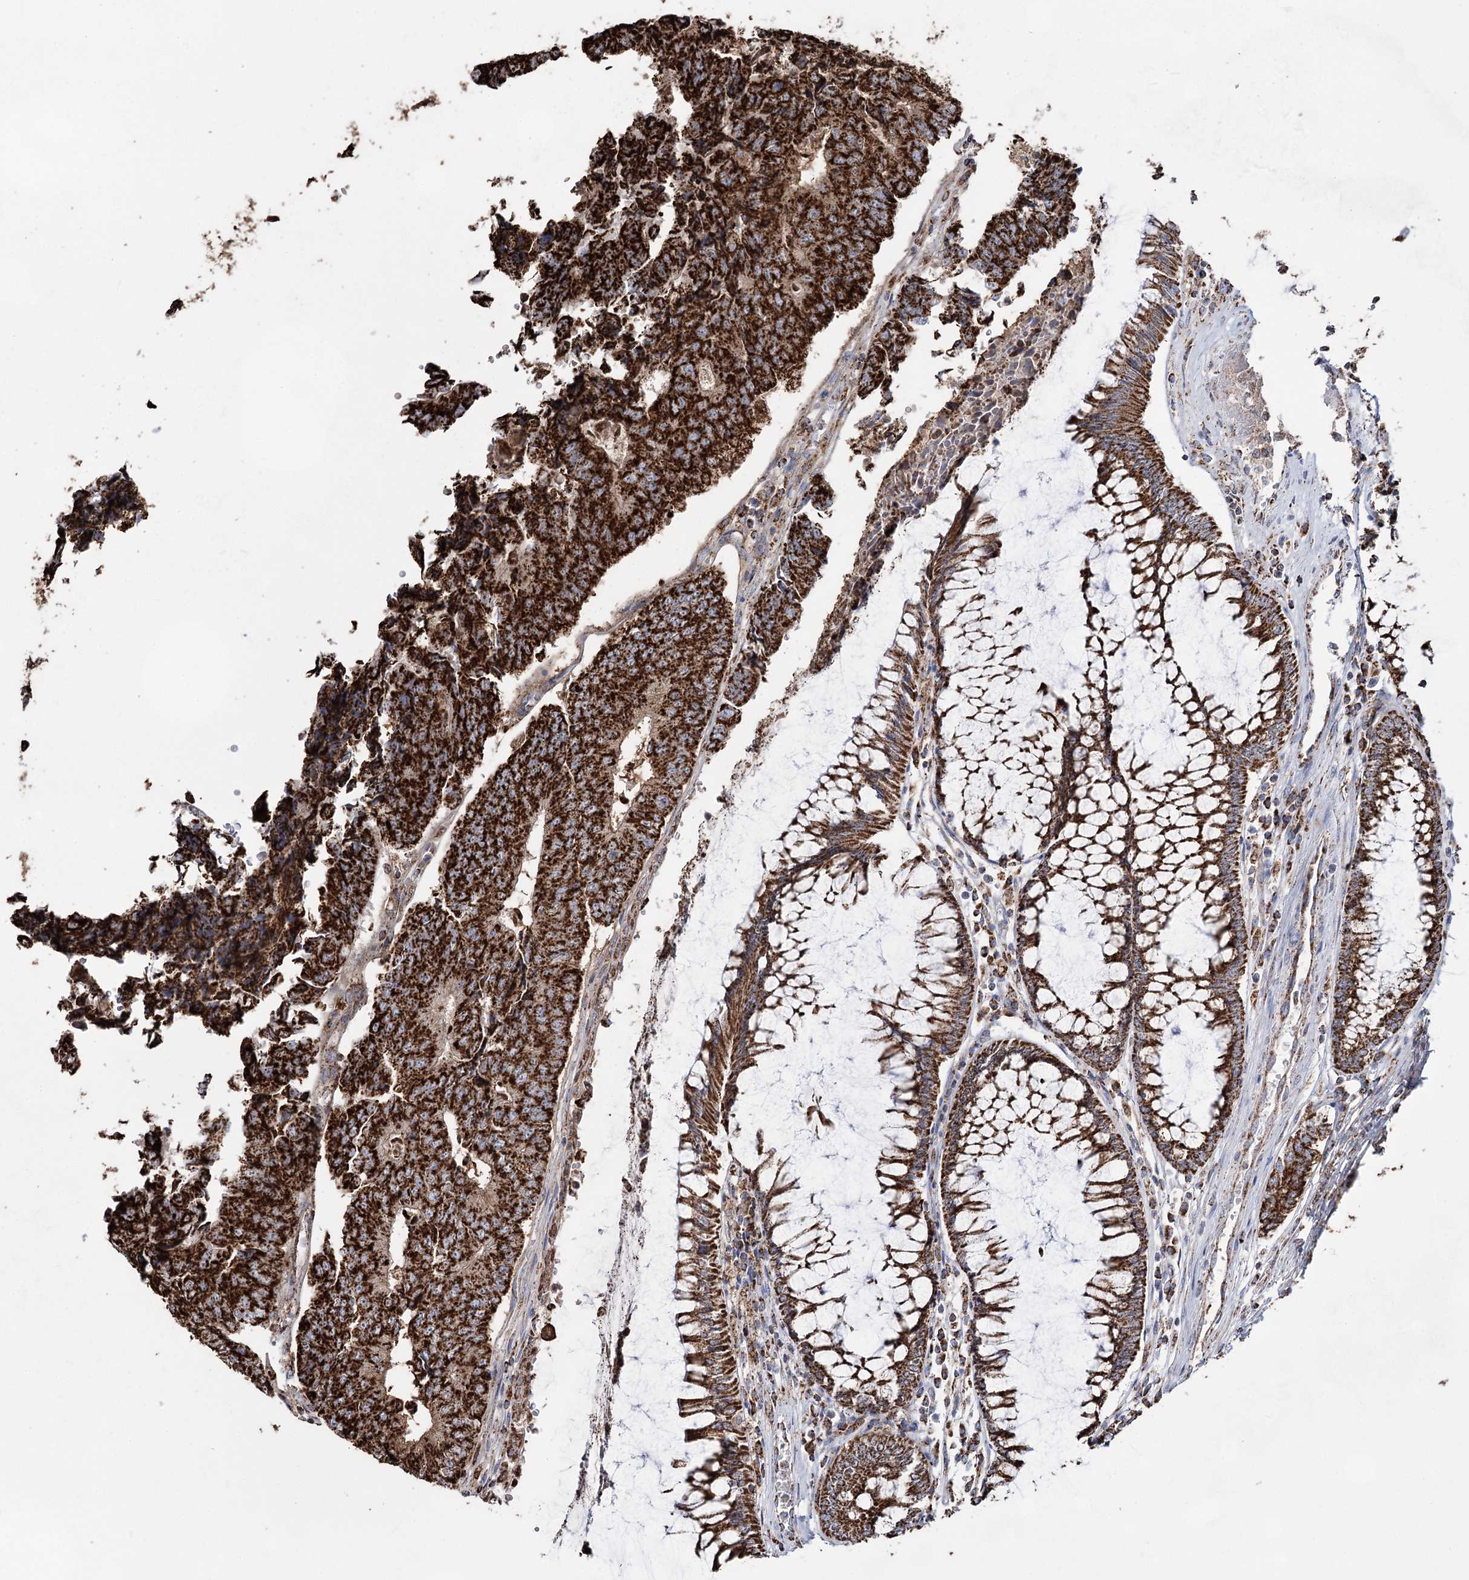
{"staining": {"intensity": "strong", "quantity": ">75%", "location": "cytoplasmic/membranous"}, "tissue": "colorectal cancer", "cell_type": "Tumor cells", "image_type": "cancer", "snomed": [{"axis": "morphology", "description": "Adenocarcinoma, NOS"}, {"axis": "topography", "description": "Colon"}], "caption": "This is a histology image of immunohistochemistry (IHC) staining of colorectal cancer, which shows strong positivity in the cytoplasmic/membranous of tumor cells.", "gene": "CWF19L1", "patient": {"sex": "female", "age": 67}}